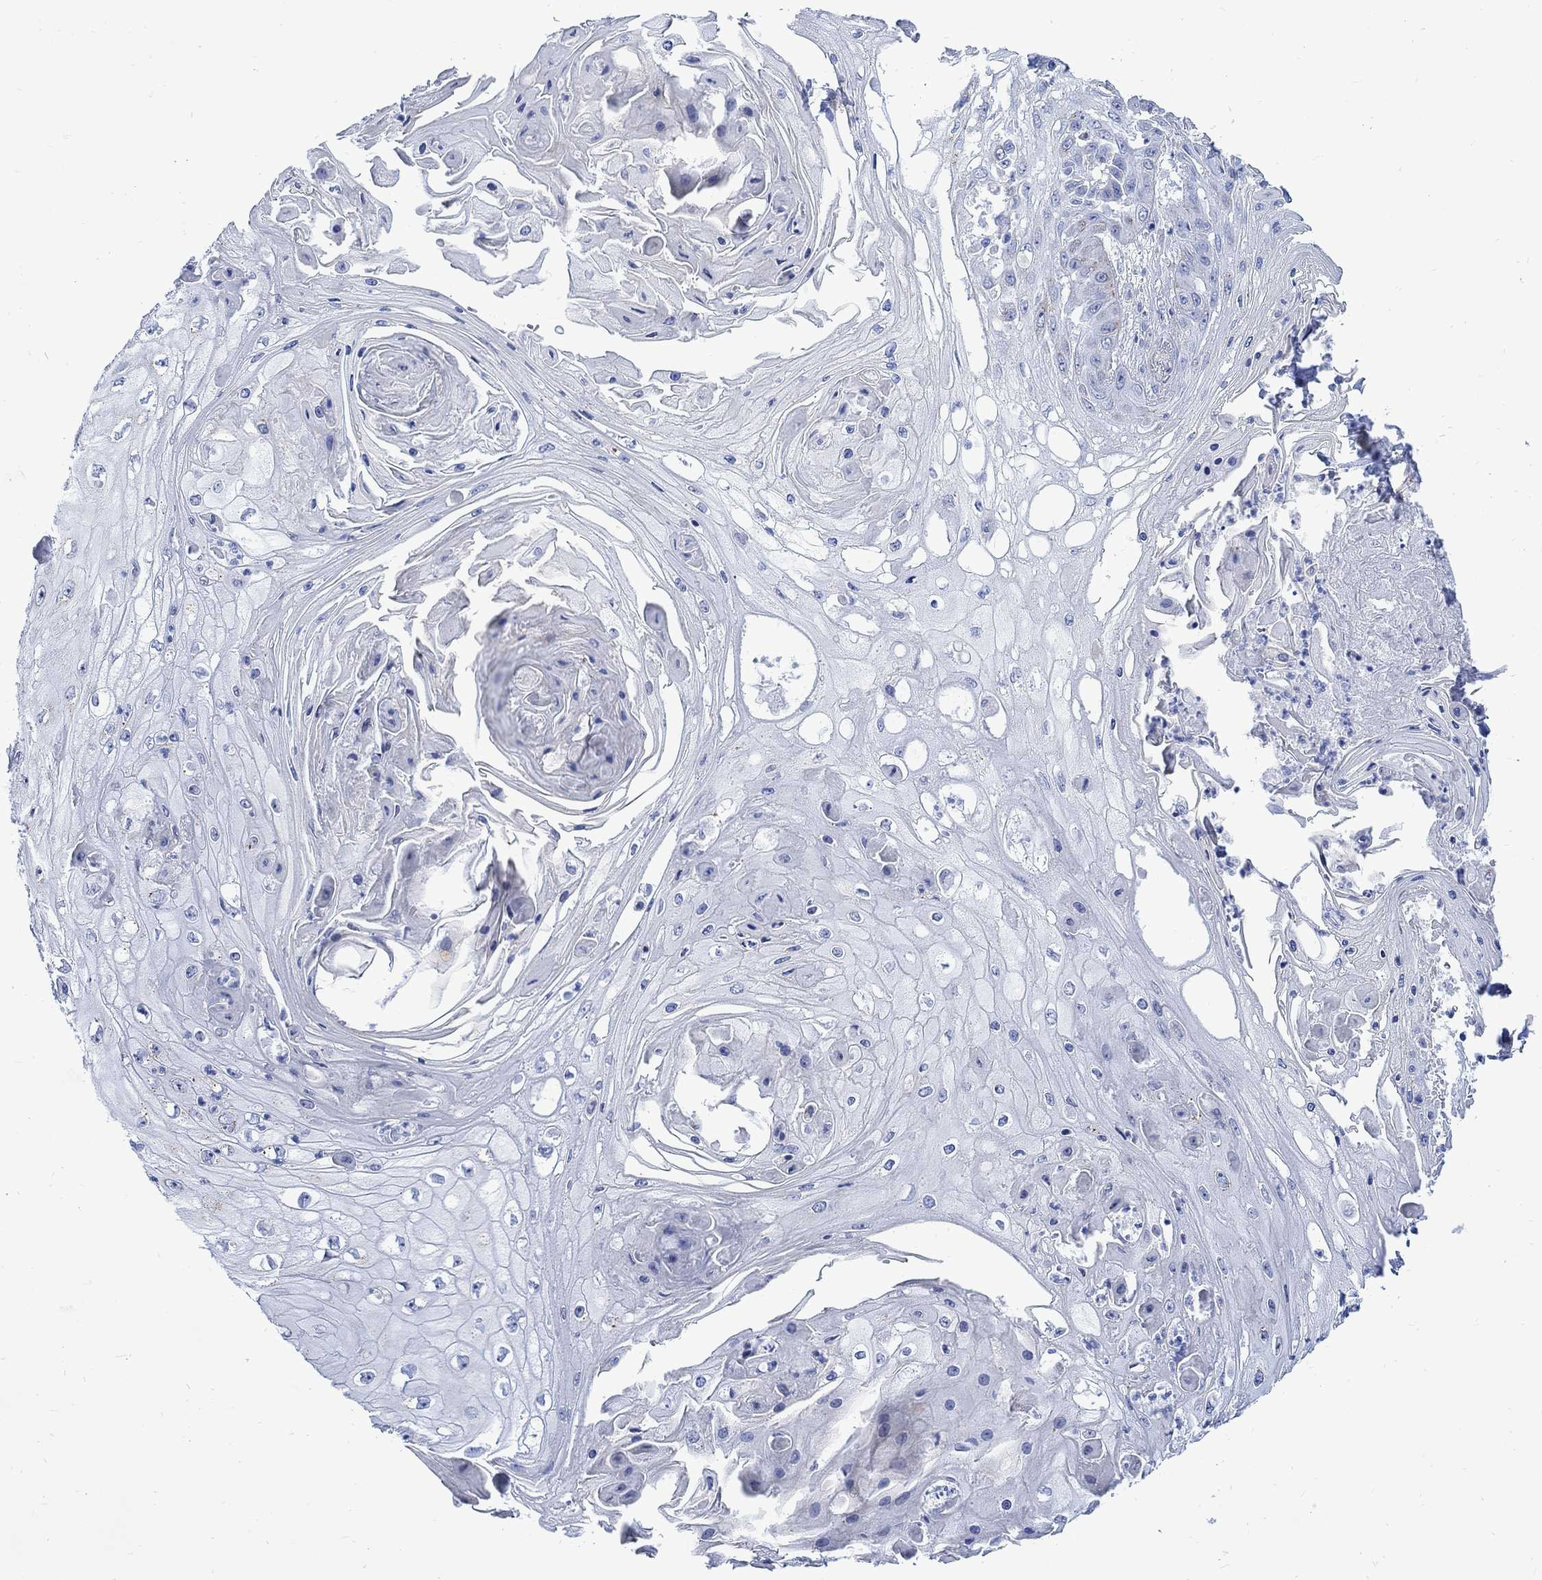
{"staining": {"intensity": "negative", "quantity": "none", "location": "none"}, "tissue": "skin cancer", "cell_type": "Tumor cells", "image_type": "cancer", "snomed": [{"axis": "morphology", "description": "Squamous cell carcinoma, NOS"}, {"axis": "topography", "description": "Skin"}], "caption": "DAB immunohistochemical staining of squamous cell carcinoma (skin) exhibits no significant staining in tumor cells.", "gene": "CPLX2", "patient": {"sex": "male", "age": 70}}